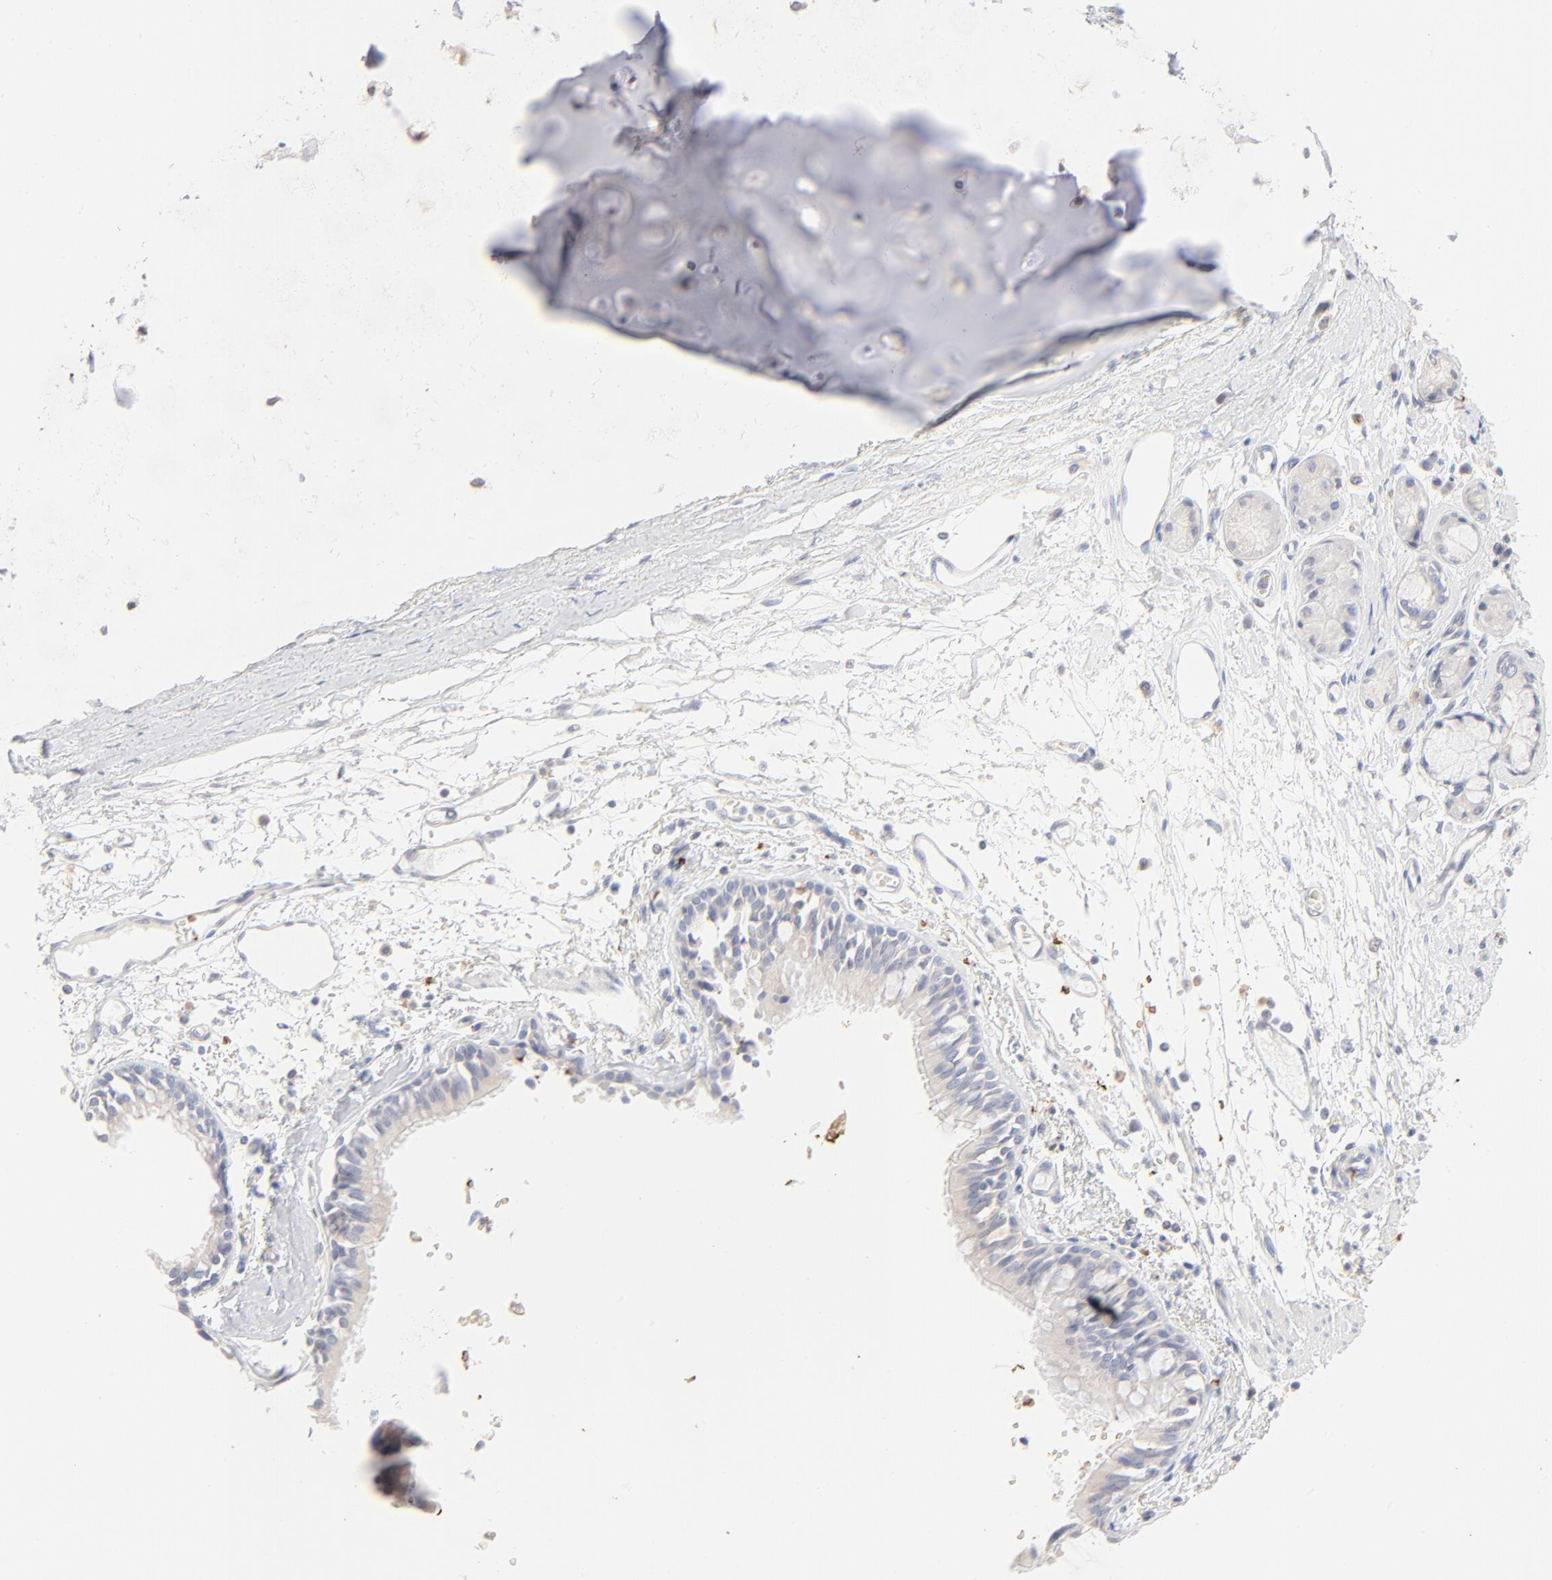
{"staining": {"intensity": "negative", "quantity": "none", "location": "none"}, "tissue": "bronchus", "cell_type": "Respiratory epithelial cells", "image_type": "normal", "snomed": [{"axis": "morphology", "description": "Normal tissue, NOS"}, {"axis": "topography", "description": "Bronchus"}, {"axis": "topography", "description": "Lung"}], "caption": "IHC micrograph of normal bronchus: human bronchus stained with DAB reveals no significant protein positivity in respiratory epithelial cells. (DAB (3,3'-diaminobenzidine) IHC with hematoxylin counter stain).", "gene": "SPTB", "patient": {"sex": "female", "age": 56}}